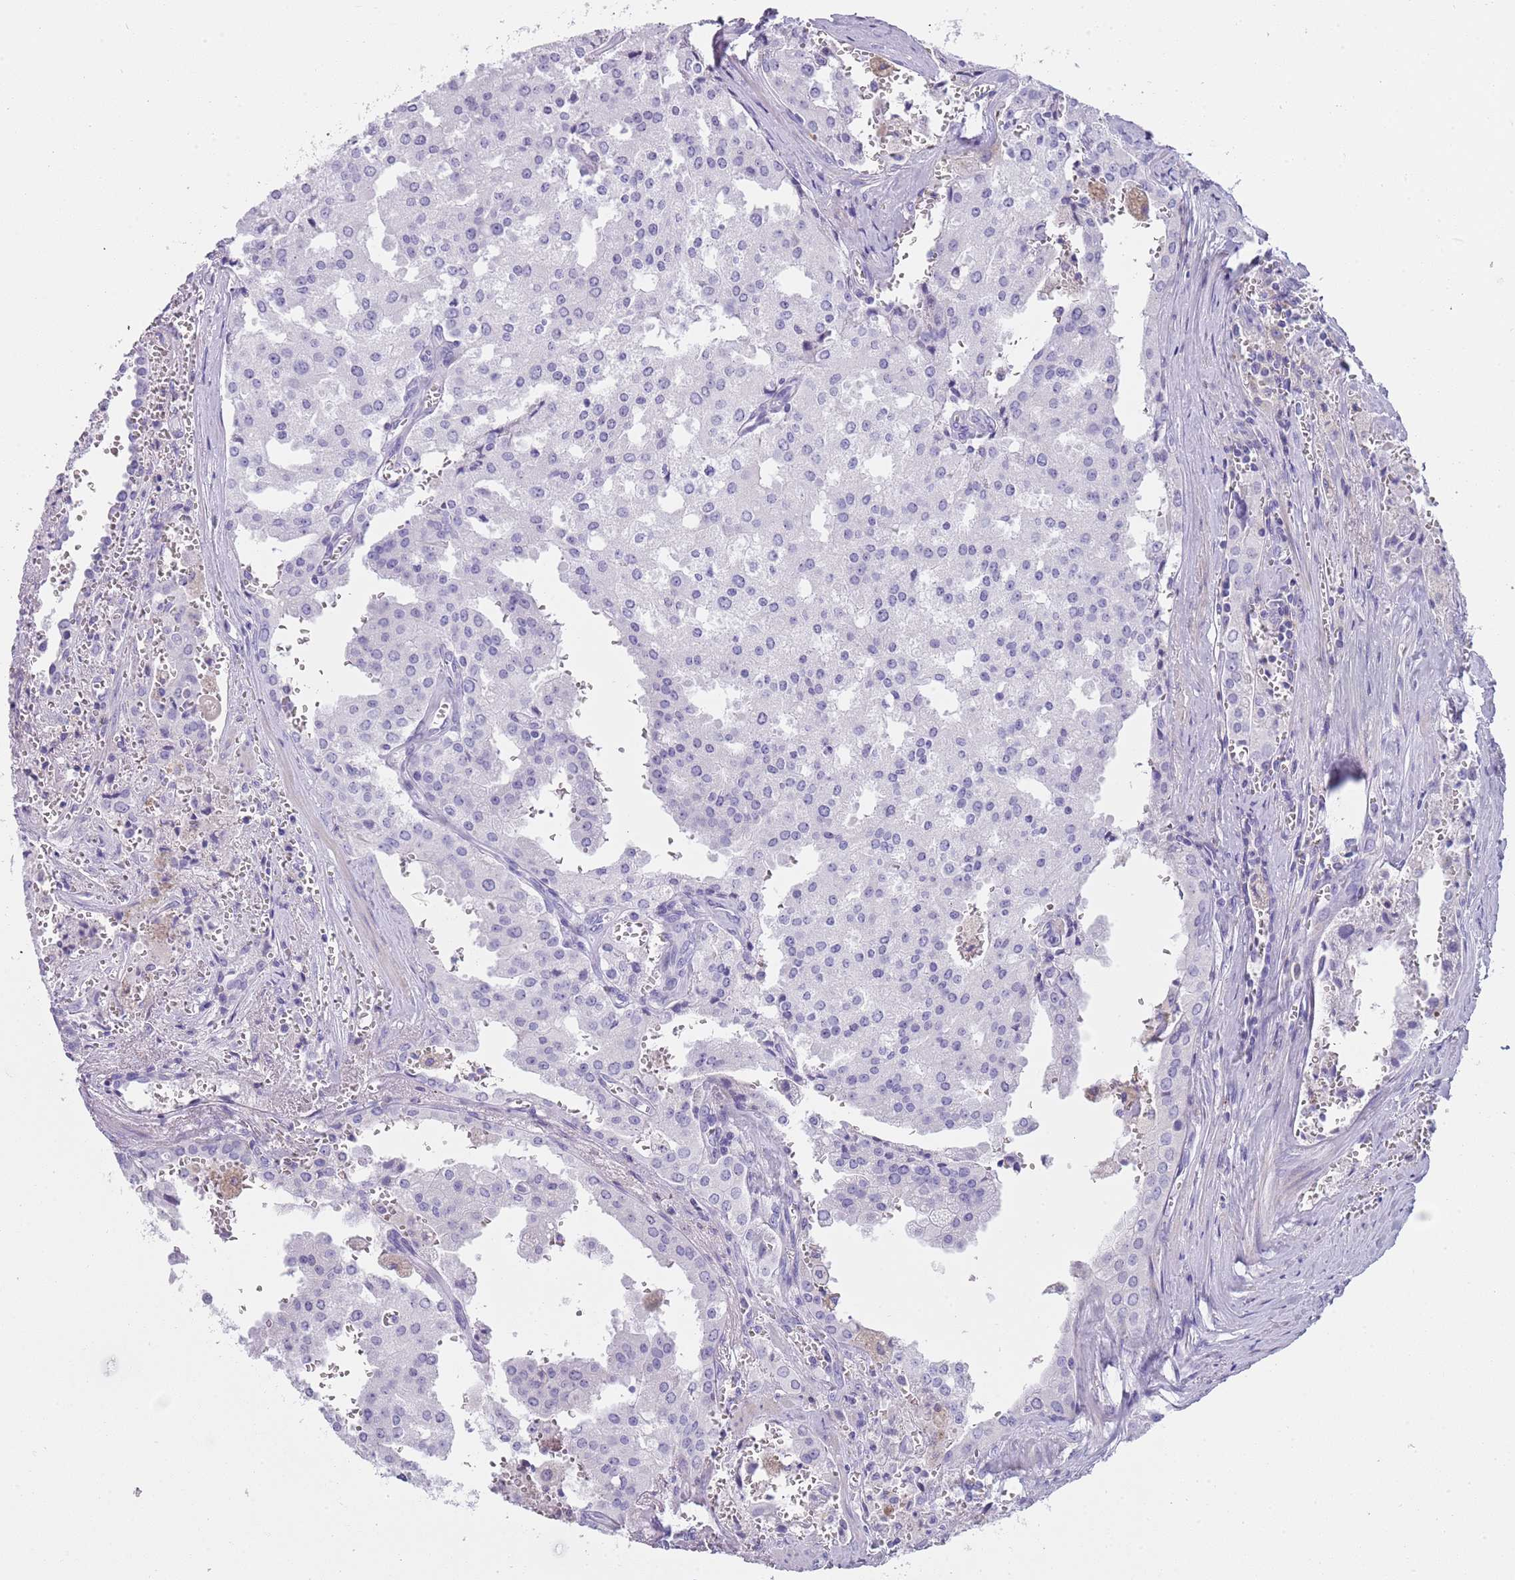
{"staining": {"intensity": "negative", "quantity": "none", "location": "none"}, "tissue": "prostate cancer", "cell_type": "Tumor cells", "image_type": "cancer", "snomed": [{"axis": "morphology", "description": "Adenocarcinoma, High grade"}, {"axis": "topography", "description": "Prostate"}], "caption": "Prostate cancer was stained to show a protein in brown. There is no significant staining in tumor cells.", "gene": "NBPF20", "patient": {"sex": "male", "age": 68}}